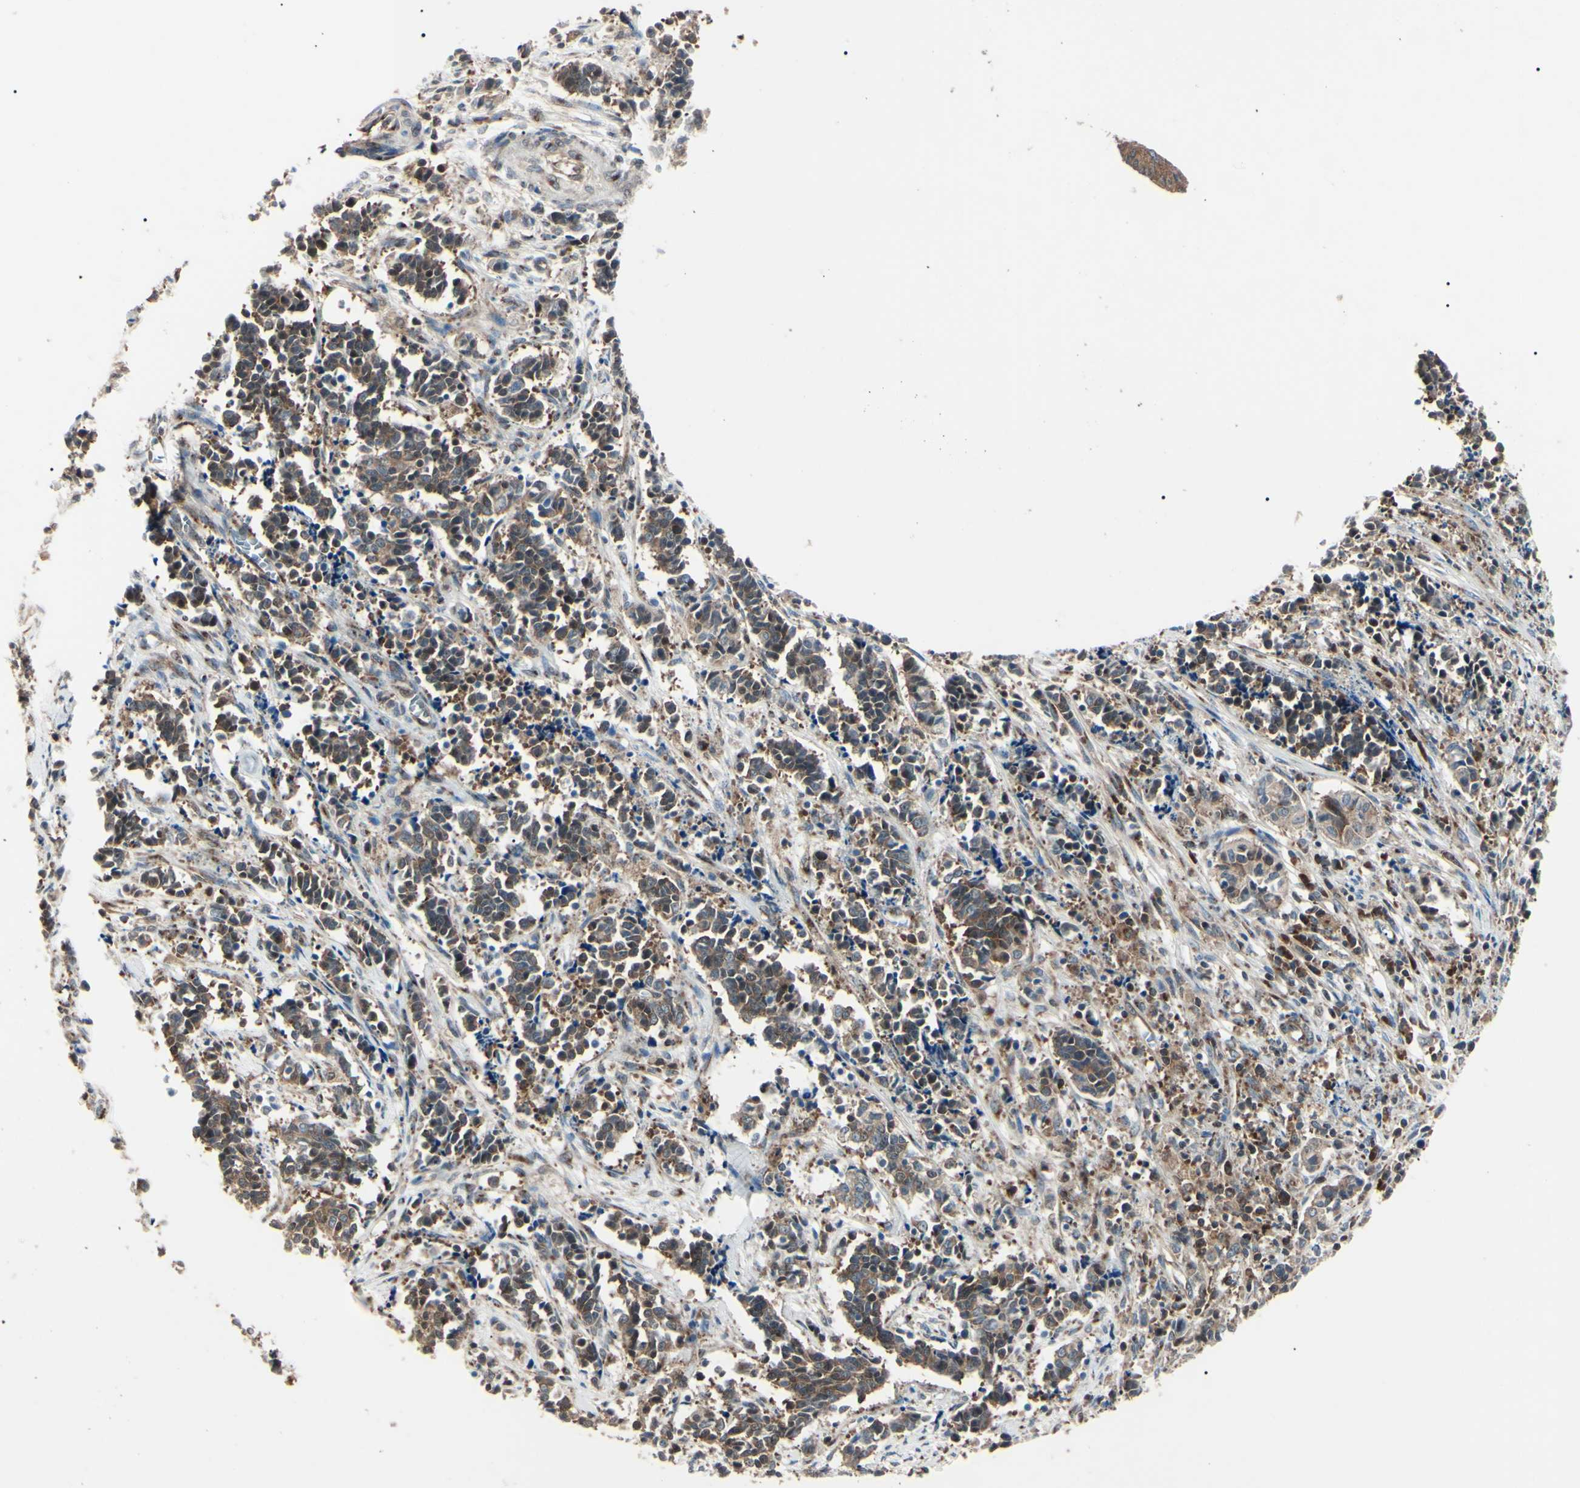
{"staining": {"intensity": "moderate", "quantity": ">75%", "location": "cytoplasmic/membranous,nuclear"}, "tissue": "cervical cancer", "cell_type": "Tumor cells", "image_type": "cancer", "snomed": [{"axis": "morphology", "description": "Normal tissue, NOS"}, {"axis": "morphology", "description": "Squamous cell carcinoma, NOS"}, {"axis": "topography", "description": "Cervix"}], "caption": "This image exhibits cervical squamous cell carcinoma stained with immunohistochemistry to label a protein in brown. The cytoplasmic/membranous and nuclear of tumor cells show moderate positivity for the protein. Nuclei are counter-stained blue.", "gene": "MAPRE1", "patient": {"sex": "female", "age": 35}}